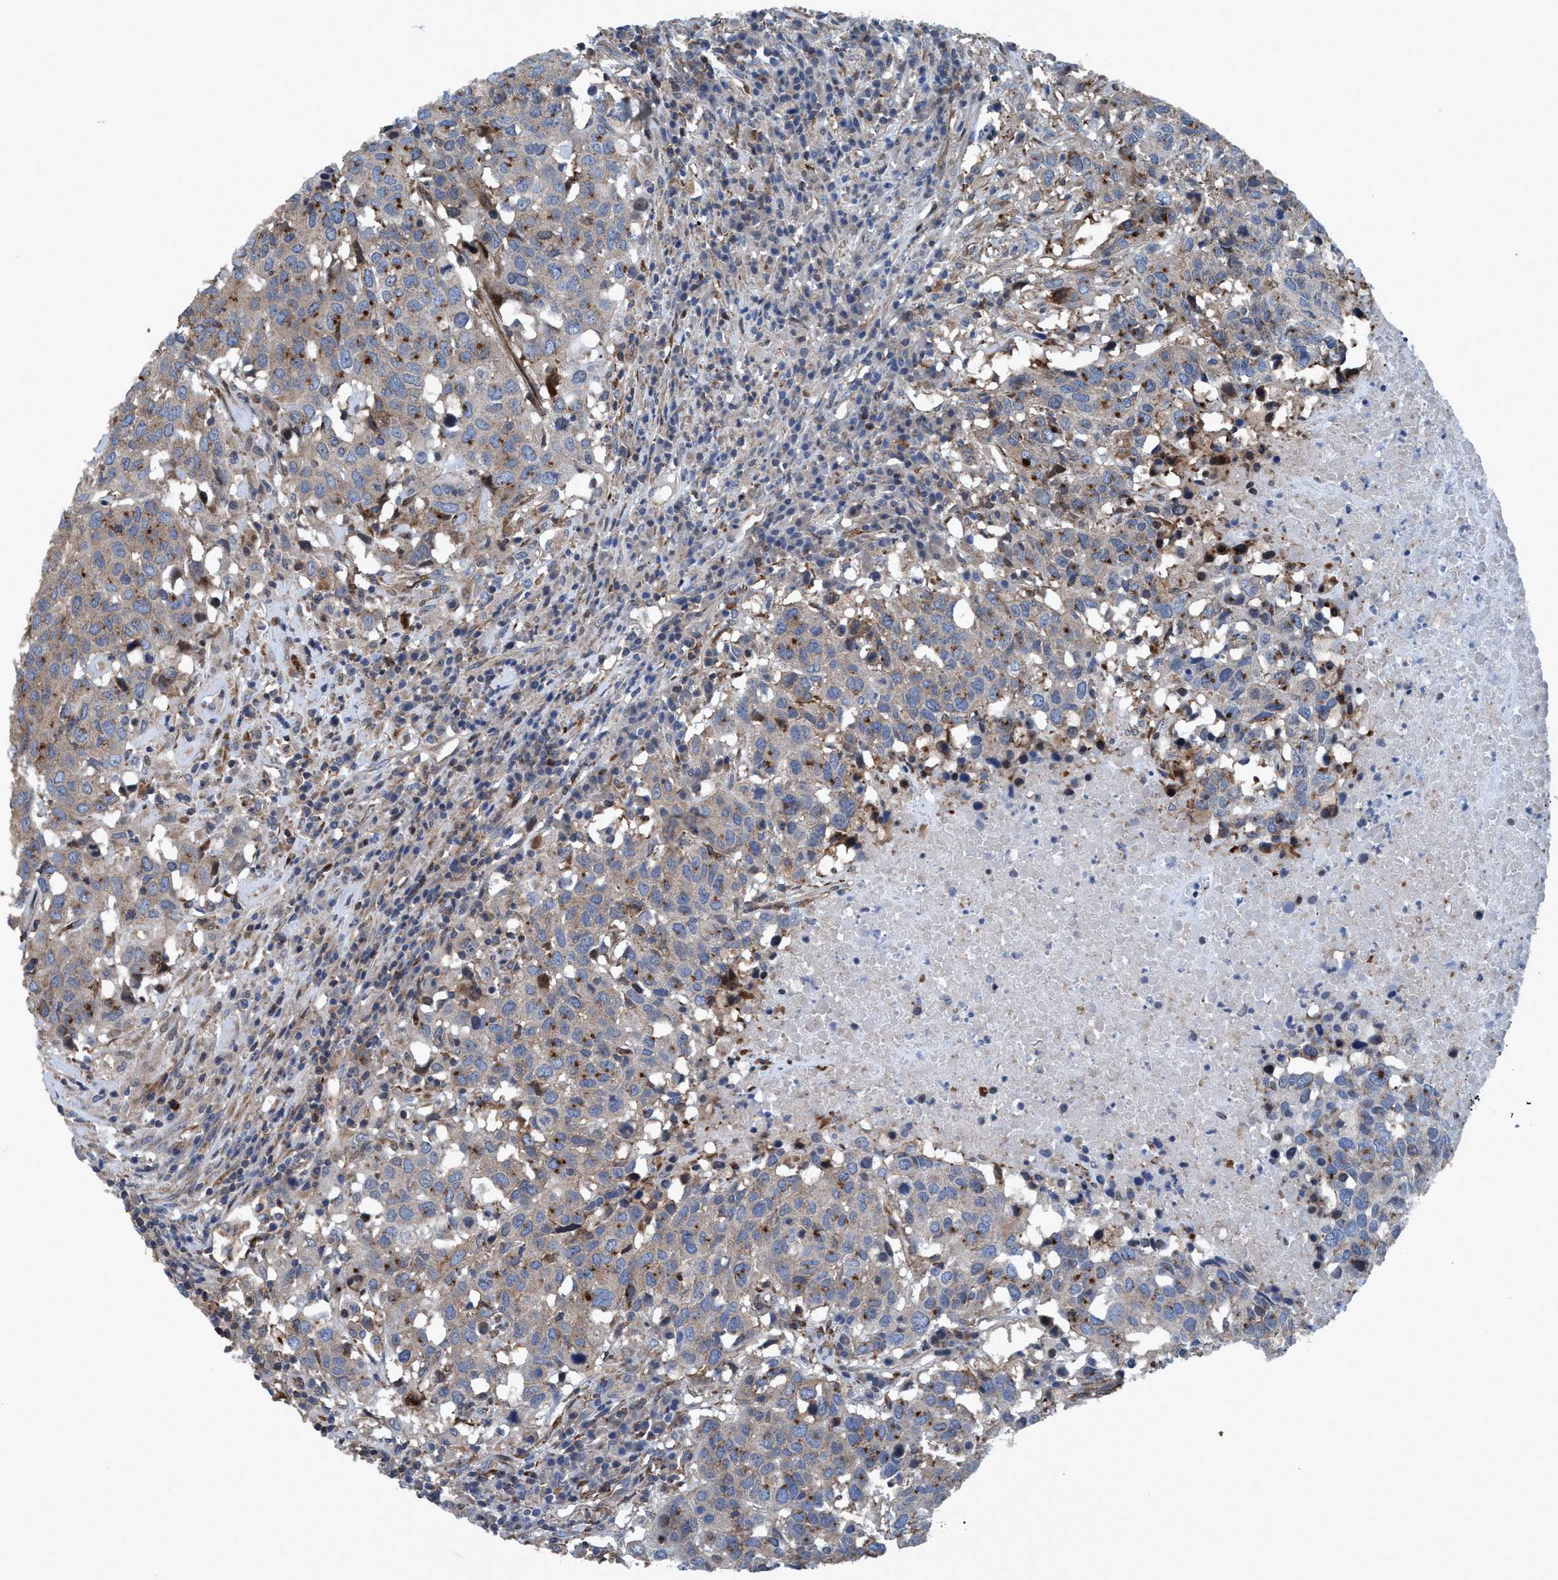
{"staining": {"intensity": "moderate", "quantity": ">75%", "location": "cytoplasmic/membranous"}, "tissue": "head and neck cancer", "cell_type": "Tumor cells", "image_type": "cancer", "snomed": [{"axis": "morphology", "description": "Squamous cell carcinoma, NOS"}, {"axis": "topography", "description": "Head-Neck"}], "caption": "The histopathology image demonstrates staining of head and neck cancer, revealing moderate cytoplasmic/membranous protein positivity (brown color) within tumor cells.", "gene": "NMT1", "patient": {"sex": "male", "age": 66}}